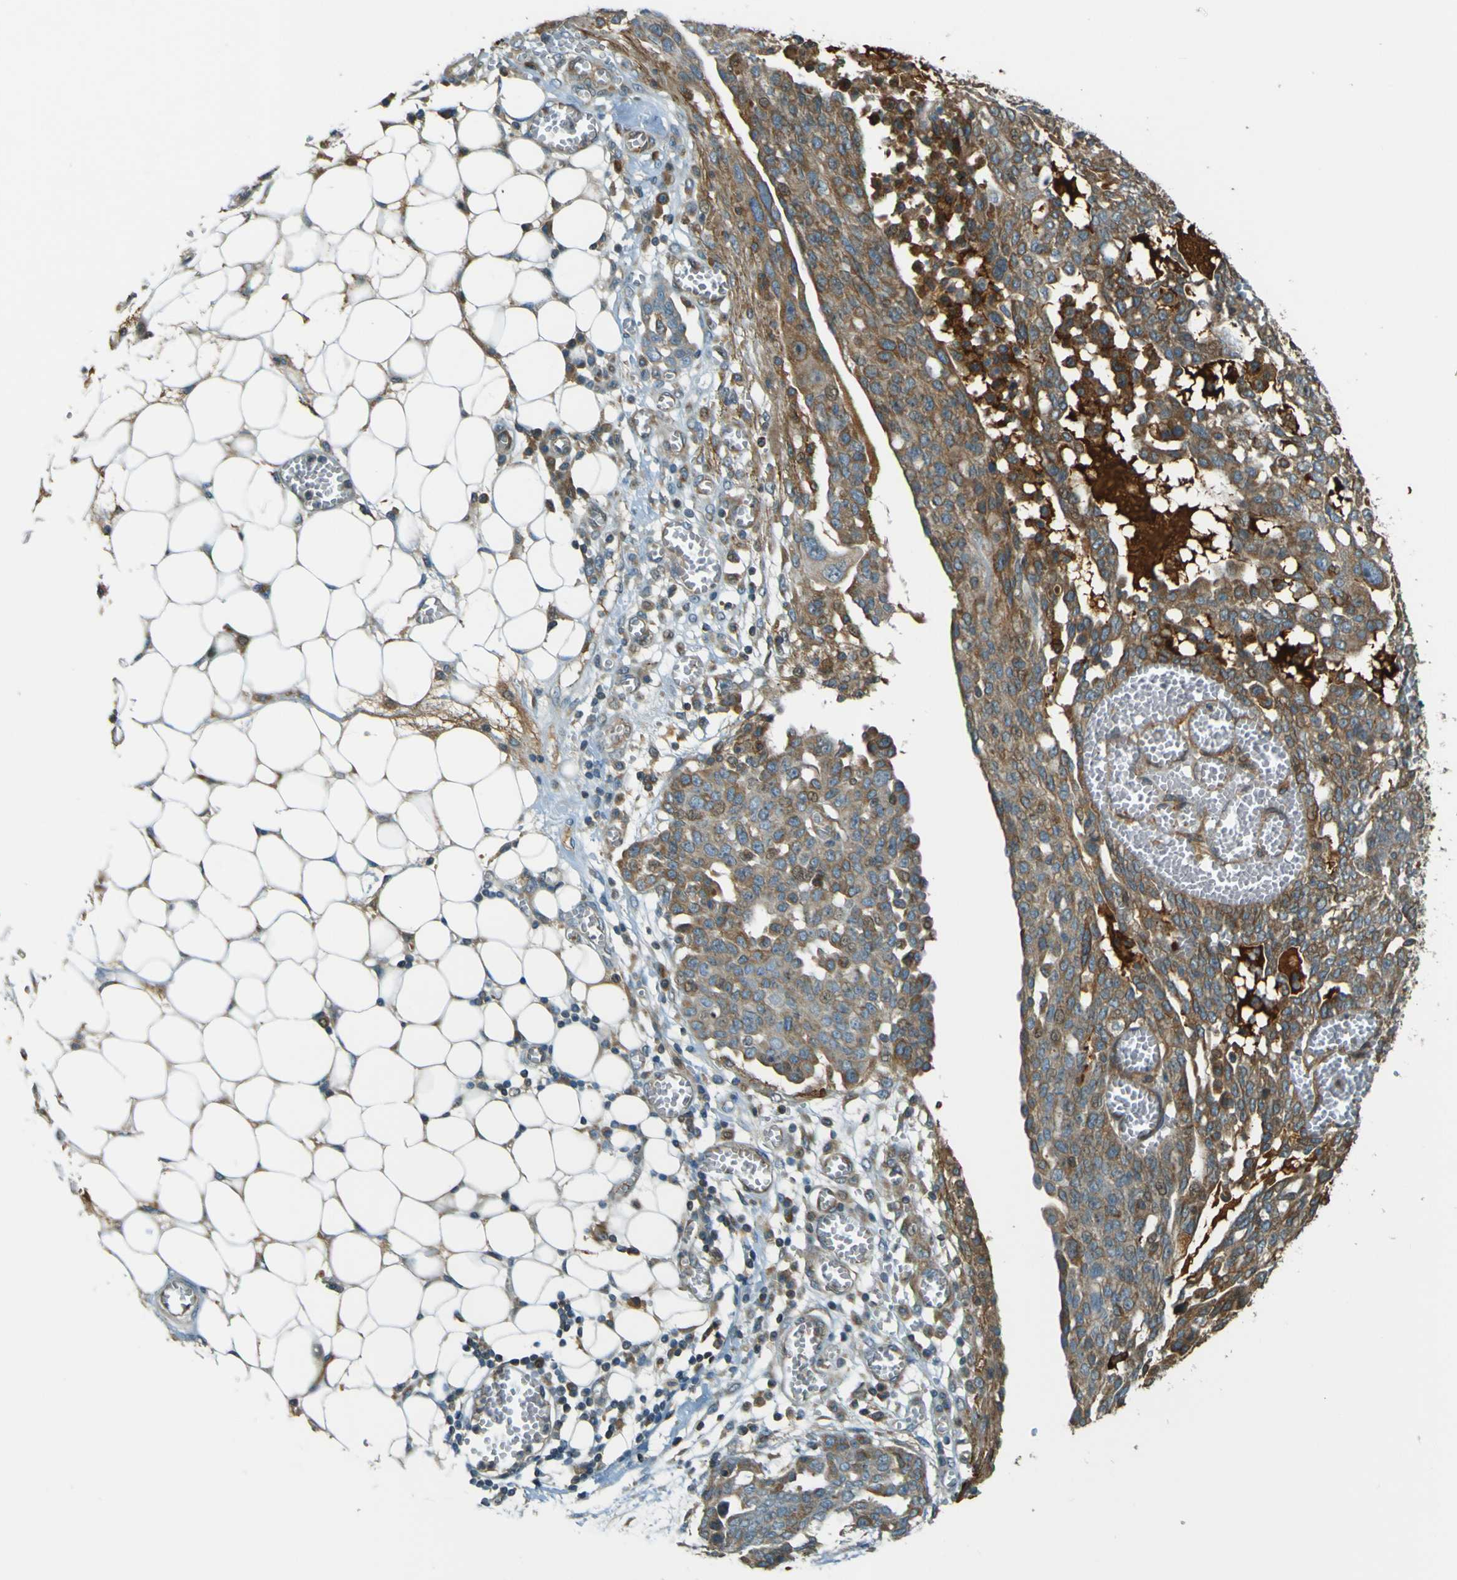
{"staining": {"intensity": "moderate", "quantity": ">75%", "location": "cytoplasmic/membranous"}, "tissue": "ovarian cancer", "cell_type": "Tumor cells", "image_type": "cancer", "snomed": [{"axis": "morphology", "description": "Cystadenocarcinoma, serous, NOS"}, {"axis": "topography", "description": "Soft tissue"}, {"axis": "topography", "description": "Ovary"}], "caption": "Tumor cells exhibit moderate cytoplasmic/membranous expression in approximately >75% of cells in ovarian cancer.", "gene": "LPCAT1", "patient": {"sex": "female", "age": 57}}